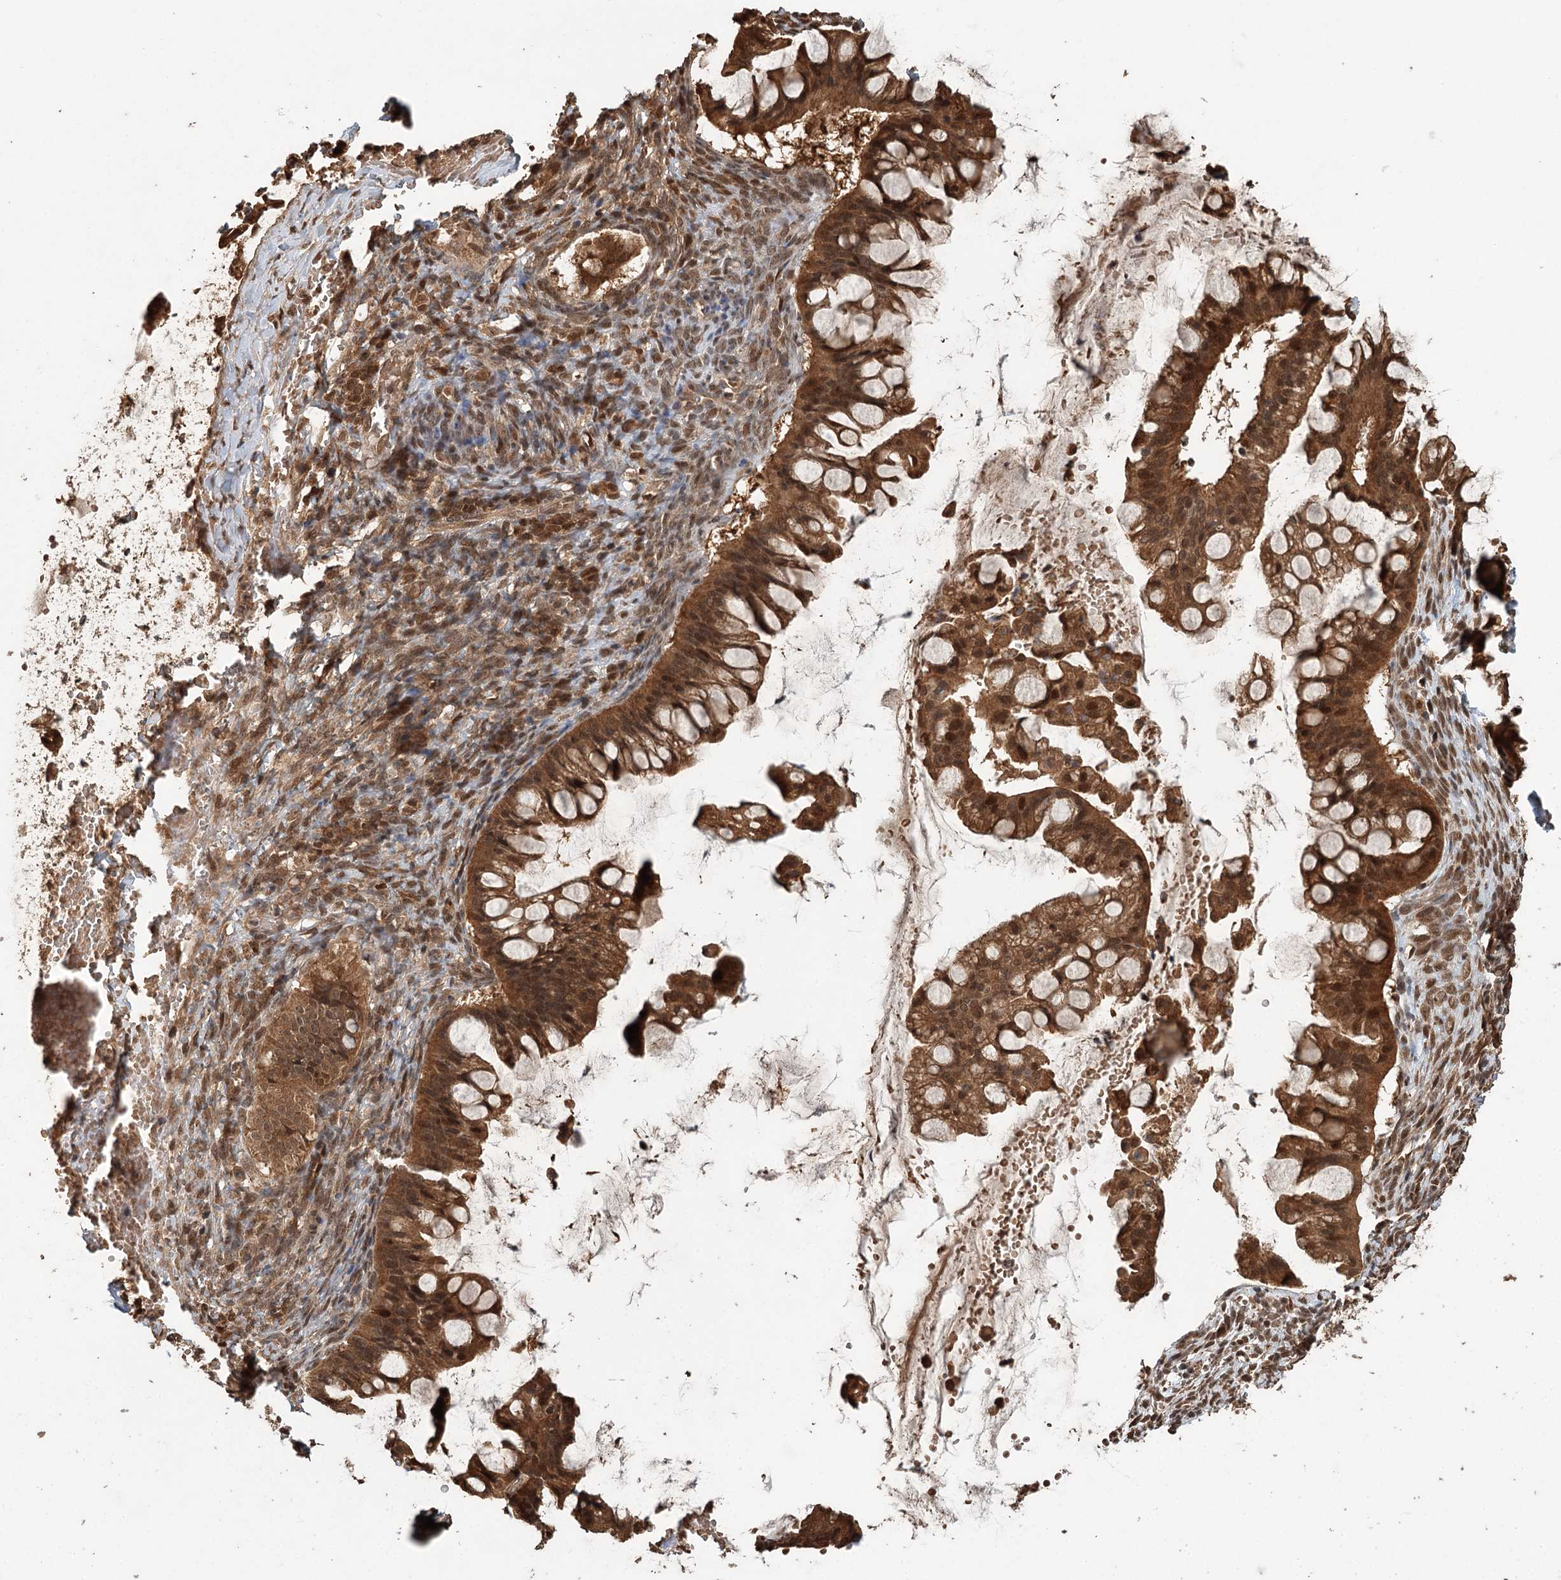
{"staining": {"intensity": "moderate", "quantity": ">75%", "location": "cytoplasmic/membranous,nuclear"}, "tissue": "ovarian cancer", "cell_type": "Tumor cells", "image_type": "cancer", "snomed": [{"axis": "morphology", "description": "Cystadenocarcinoma, mucinous, NOS"}, {"axis": "topography", "description": "Ovary"}], "caption": "Protein staining by immunohistochemistry (IHC) displays moderate cytoplasmic/membranous and nuclear staining in approximately >75% of tumor cells in ovarian mucinous cystadenocarcinoma.", "gene": "N6AMT1", "patient": {"sex": "female", "age": 73}}